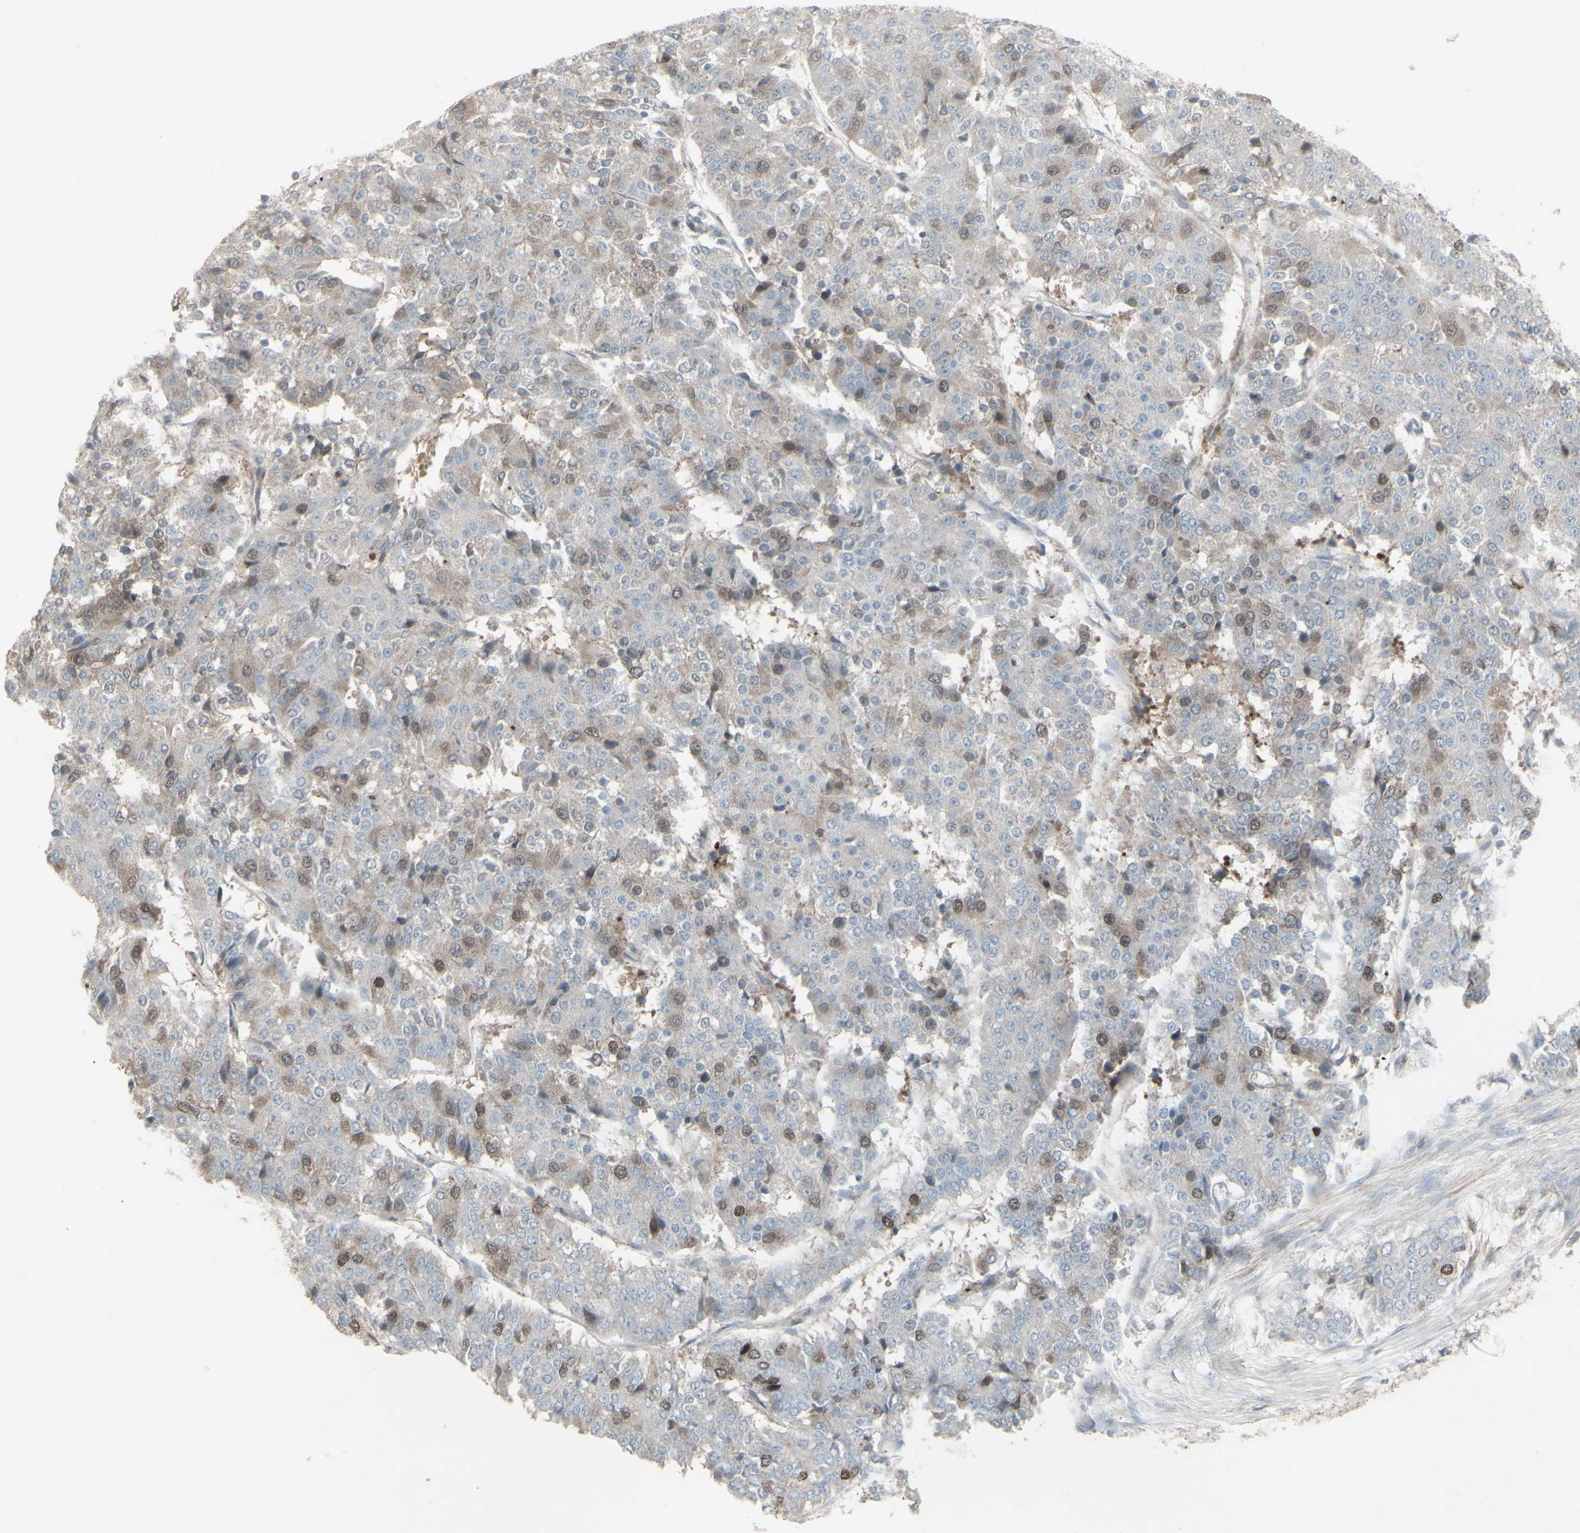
{"staining": {"intensity": "moderate", "quantity": "25%-75%", "location": "nuclear"}, "tissue": "pancreatic cancer", "cell_type": "Tumor cells", "image_type": "cancer", "snomed": [{"axis": "morphology", "description": "Adenocarcinoma, NOS"}, {"axis": "topography", "description": "Pancreas"}], "caption": "Immunohistochemical staining of human adenocarcinoma (pancreatic) displays medium levels of moderate nuclear expression in approximately 25%-75% of tumor cells.", "gene": "GMNN", "patient": {"sex": "male", "age": 50}}